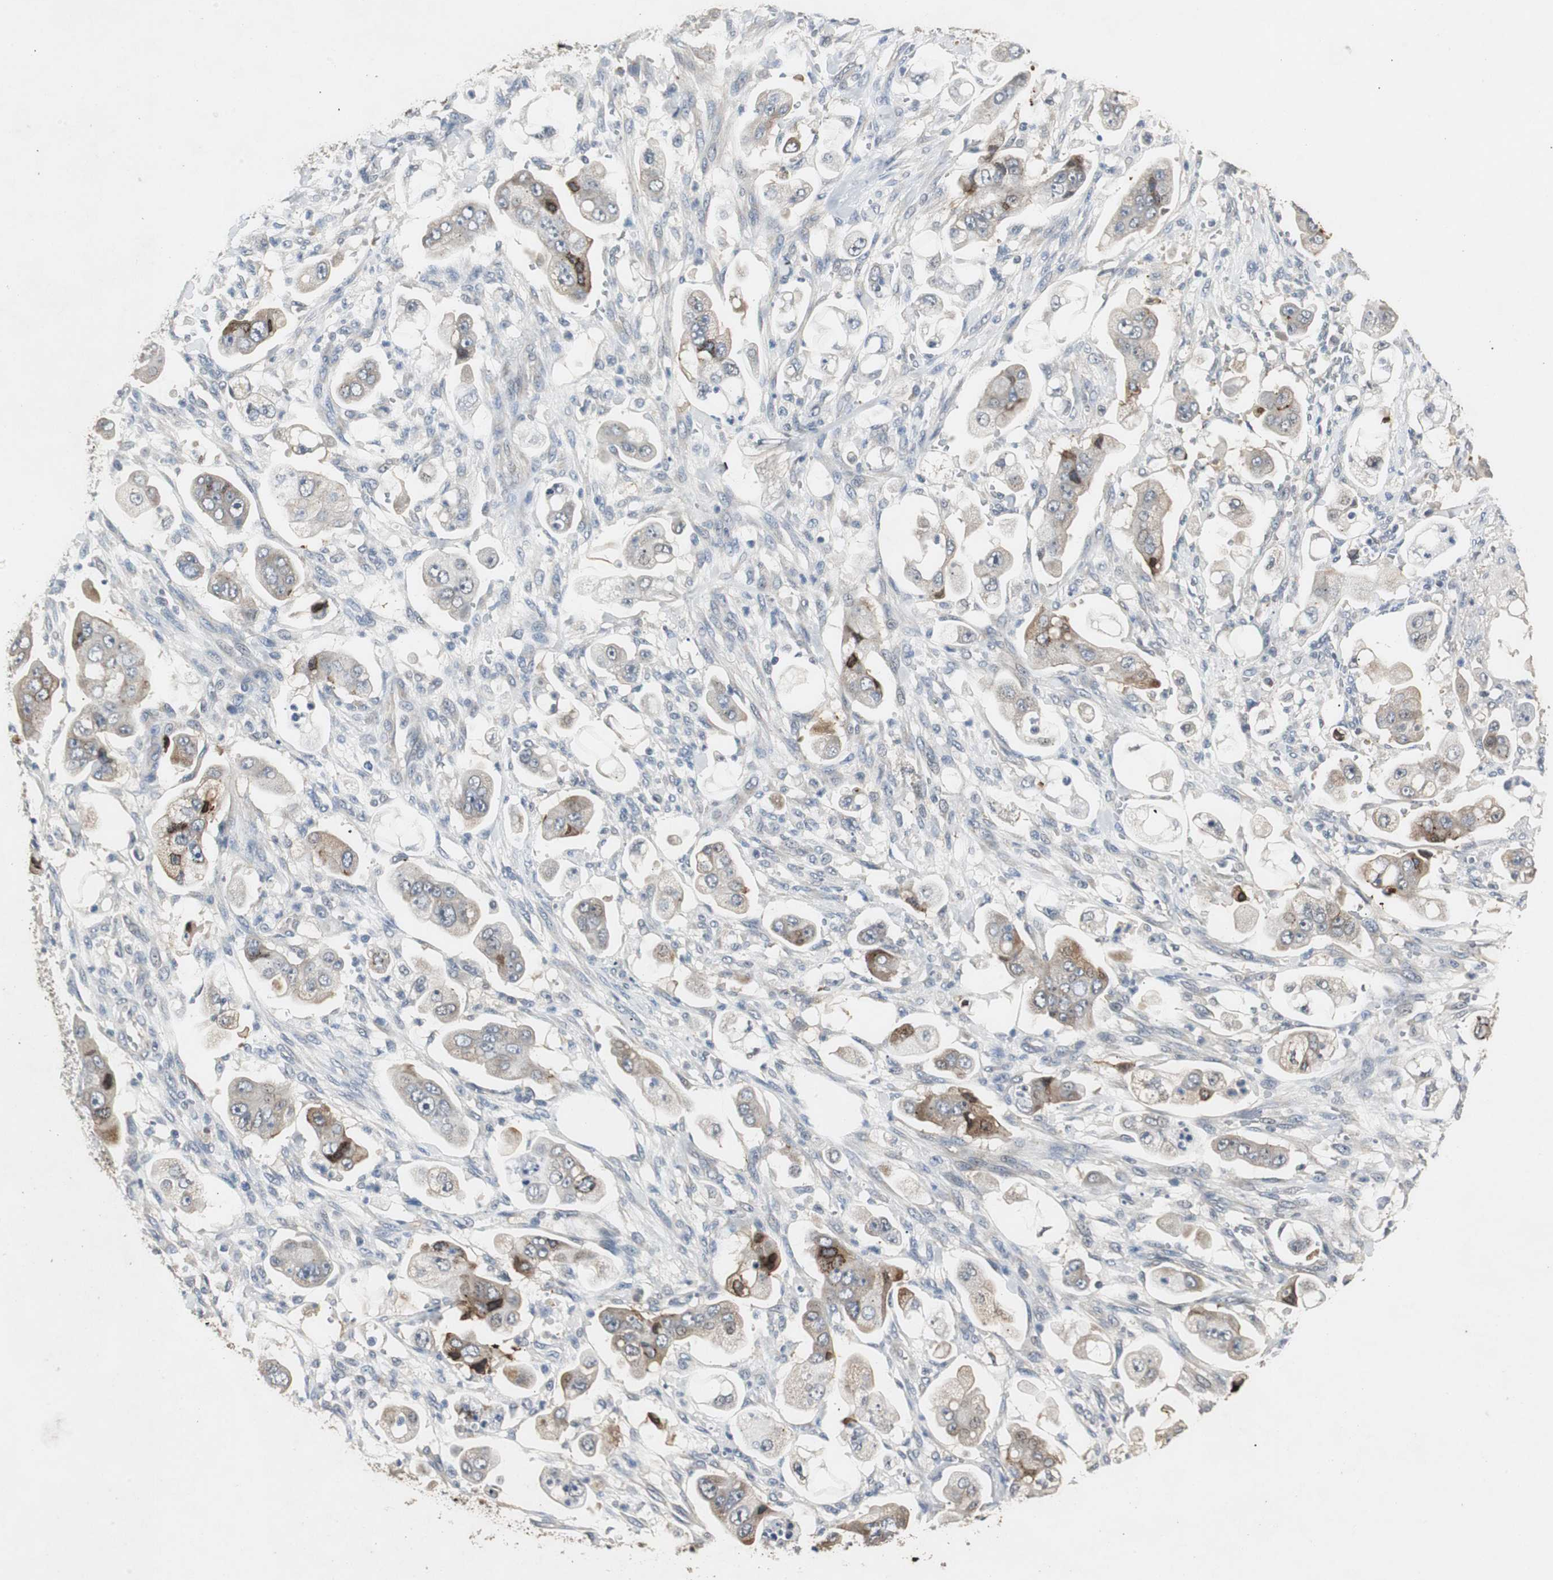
{"staining": {"intensity": "moderate", "quantity": "<25%", "location": "cytoplasmic/membranous"}, "tissue": "stomach cancer", "cell_type": "Tumor cells", "image_type": "cancer", "snomed": [{"axis": "morphology", "description": "Adenocarcinoma, NOS"}, {"axis": "topography", "description": "Stomach"}], "caption": "Protein expression analysis of human adenocarcinoma (stomach) reveals moderate cytoplasmic/membranous expression in about <25% of tumor cells.", "gene": "PTPRN2", "patient": {"sex": "male", "age": 62}}